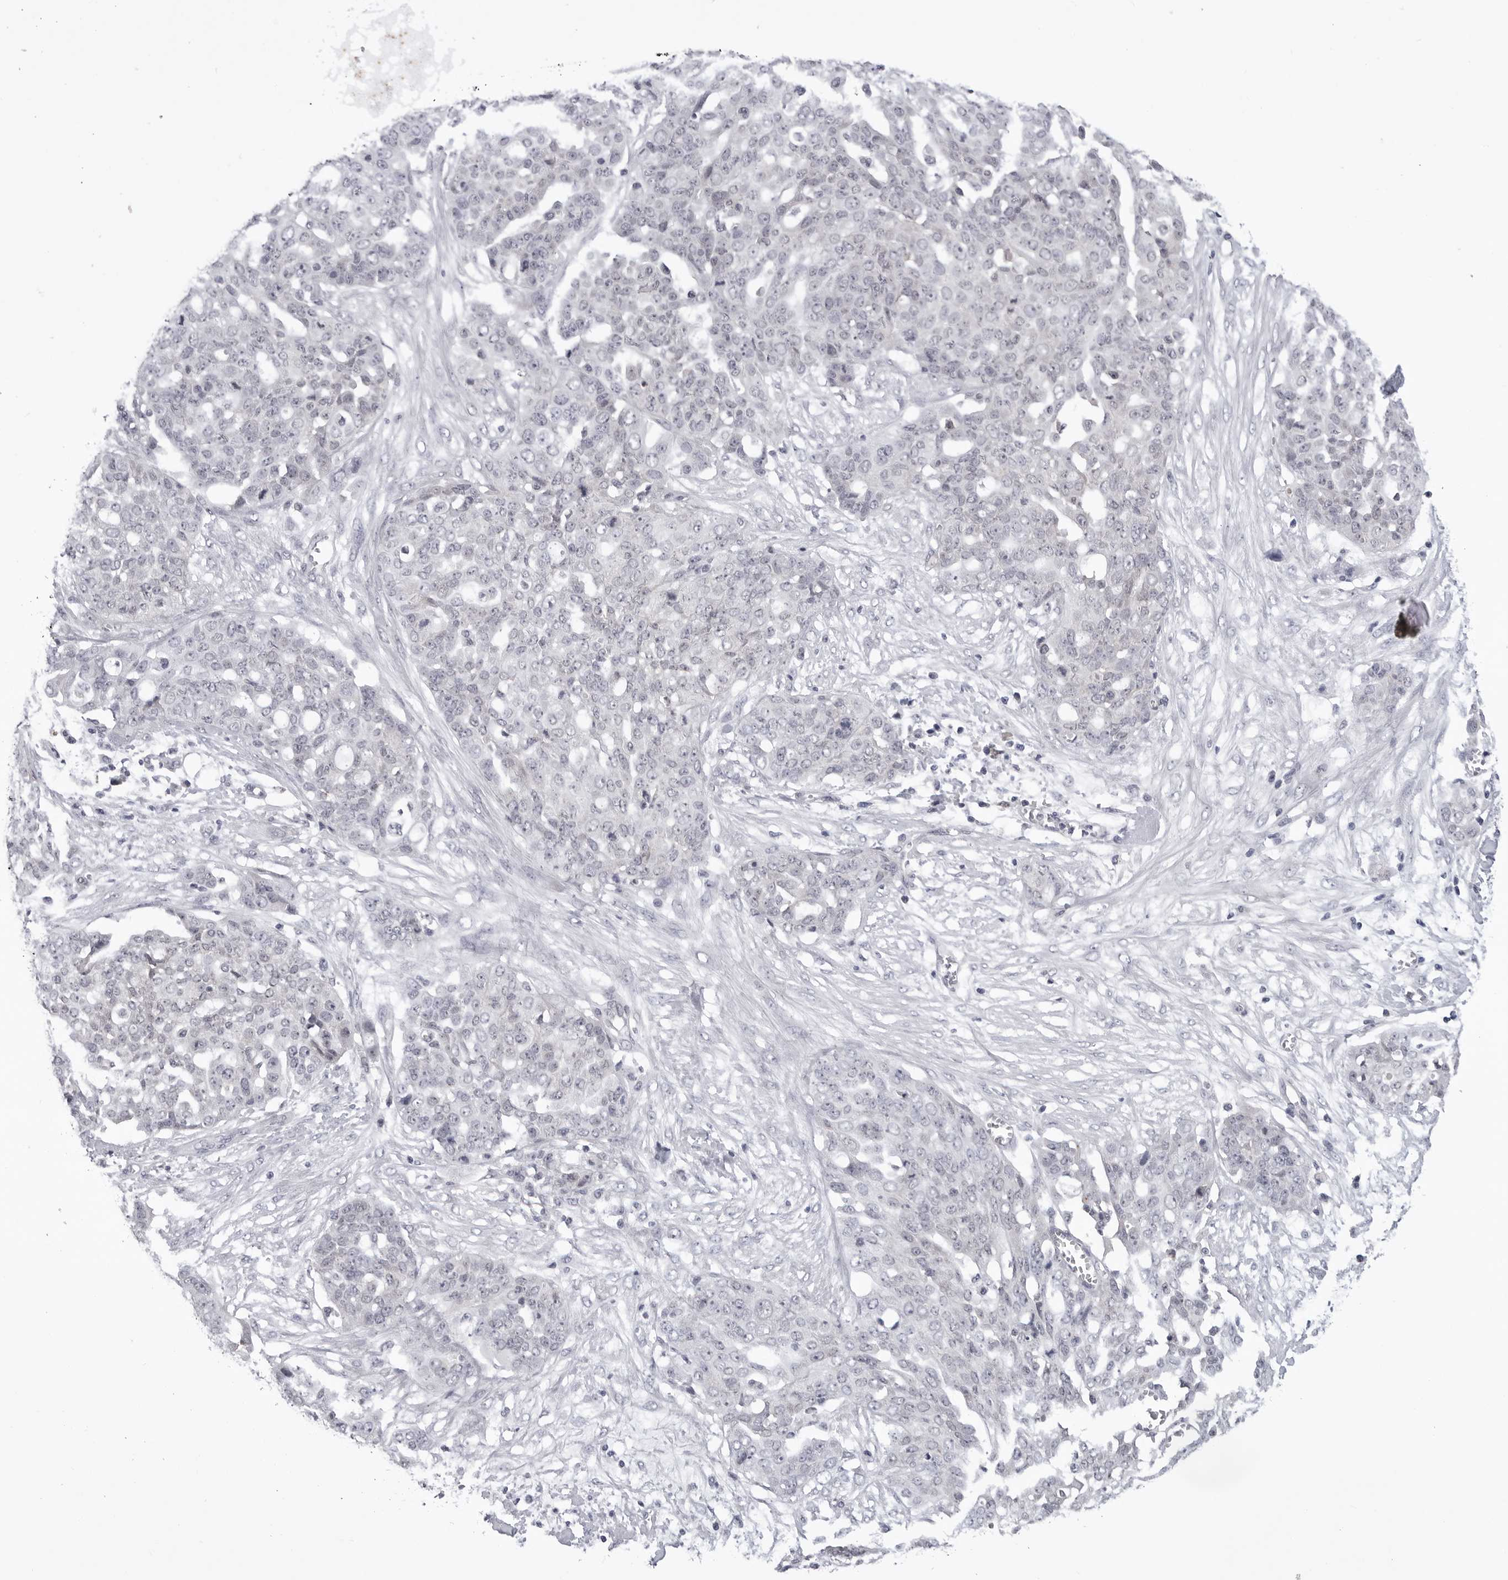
{"staining": {"intensity": "negative", "quantity": "none", "location": "none"}, "tissue": "ovarian cancer", "cell_type": "Tumor cells", "image_type": "cancer", "snomed": [{"axis": "morphology", "description": "Cystadenocarcinoma, serous, NOS"}, {"axis": "topography", "description": "Soft tissue"}, {"axis": "topography", "description": "Ovary"}], "caption": "This is an IHC photomicrograph of human ovarian cancer (serous cystadenocarcinoma). There is no expression in tumor cells.", "gene": "CDK20", "patient": {"sex": "female", "age": 57}}